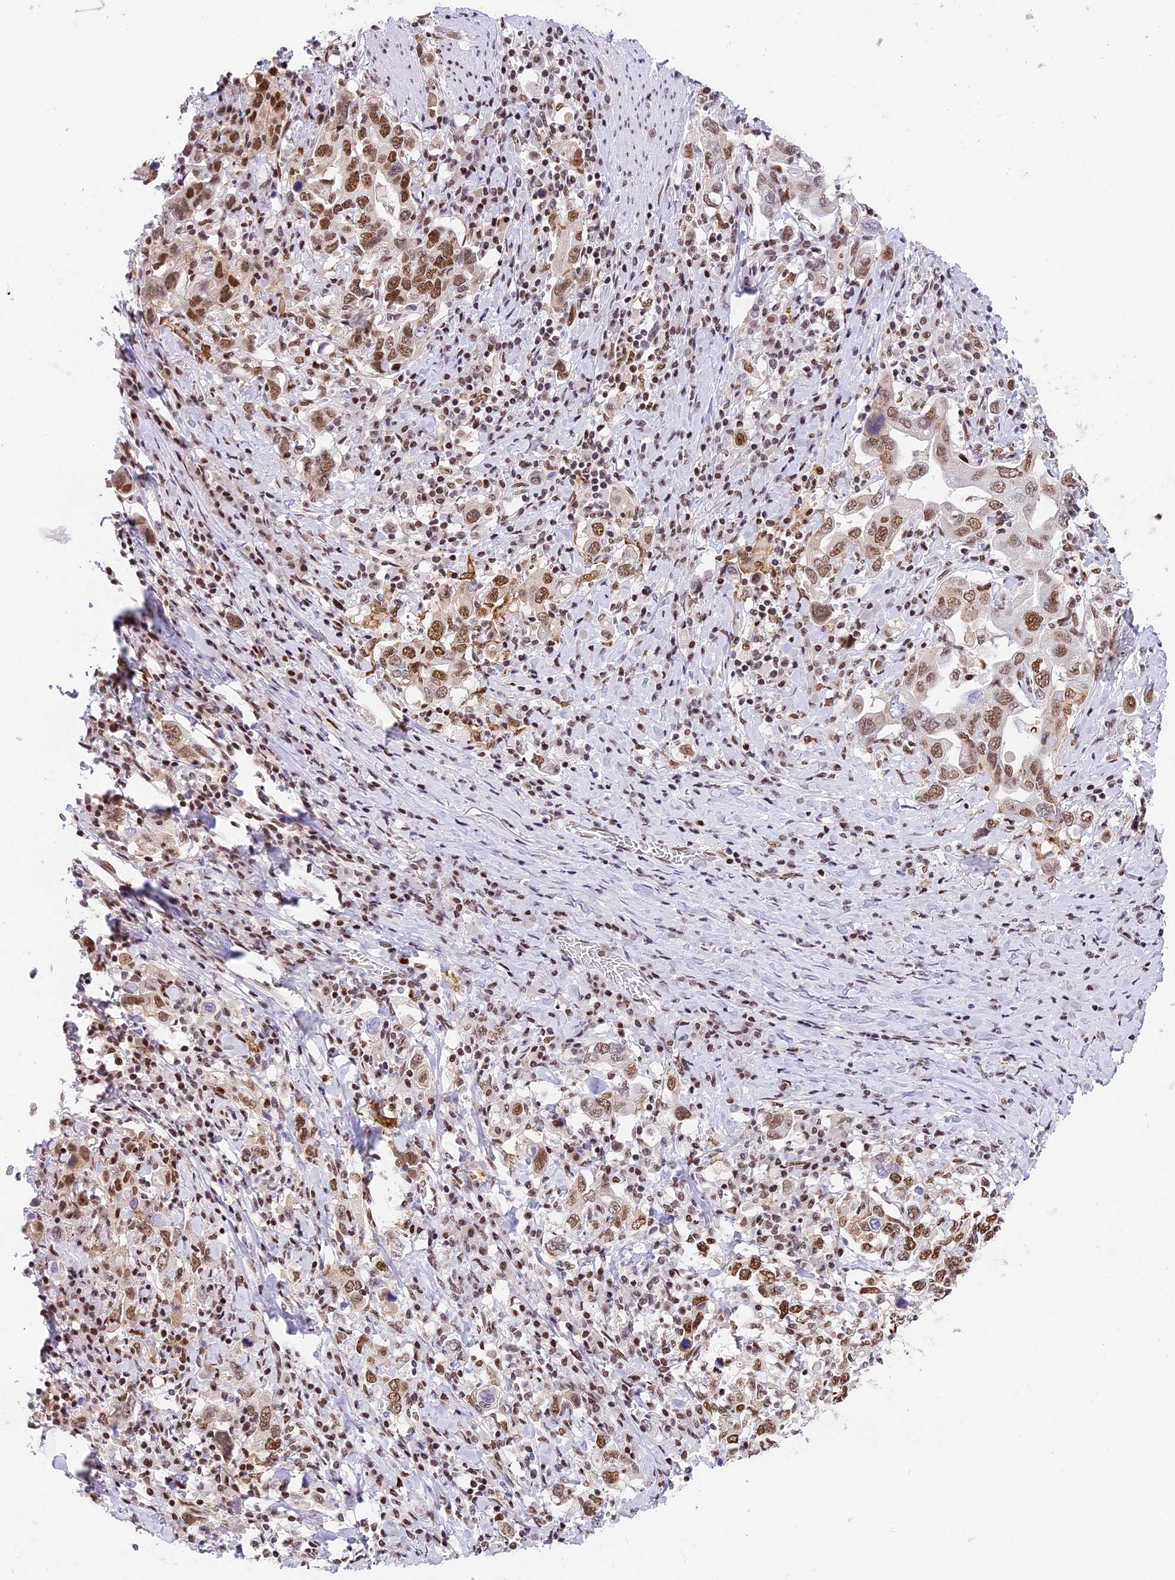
{"staining": {"intensity": "strong", "quantity": ">75%", "location": "nuclear"}, "tissue": "stomach cancer", "cell_type": "Tumor cells", "image_type": "cancer", "snomed": [{"axis": "morphology", "description": "Adenocarcinoma, NOS"}, {"axis": "topography", "description": "Stomach, upper"}, {"axis": "topography", "description": "Stomach"}], "caption": "Brown immunohistochemical staining in stomach adenocarcinoma demonstrates strong nuclear positivity in about >75% of tumor cells.", "gene": "SBNO1", "patient": {"sex": "male", "age": 62}}